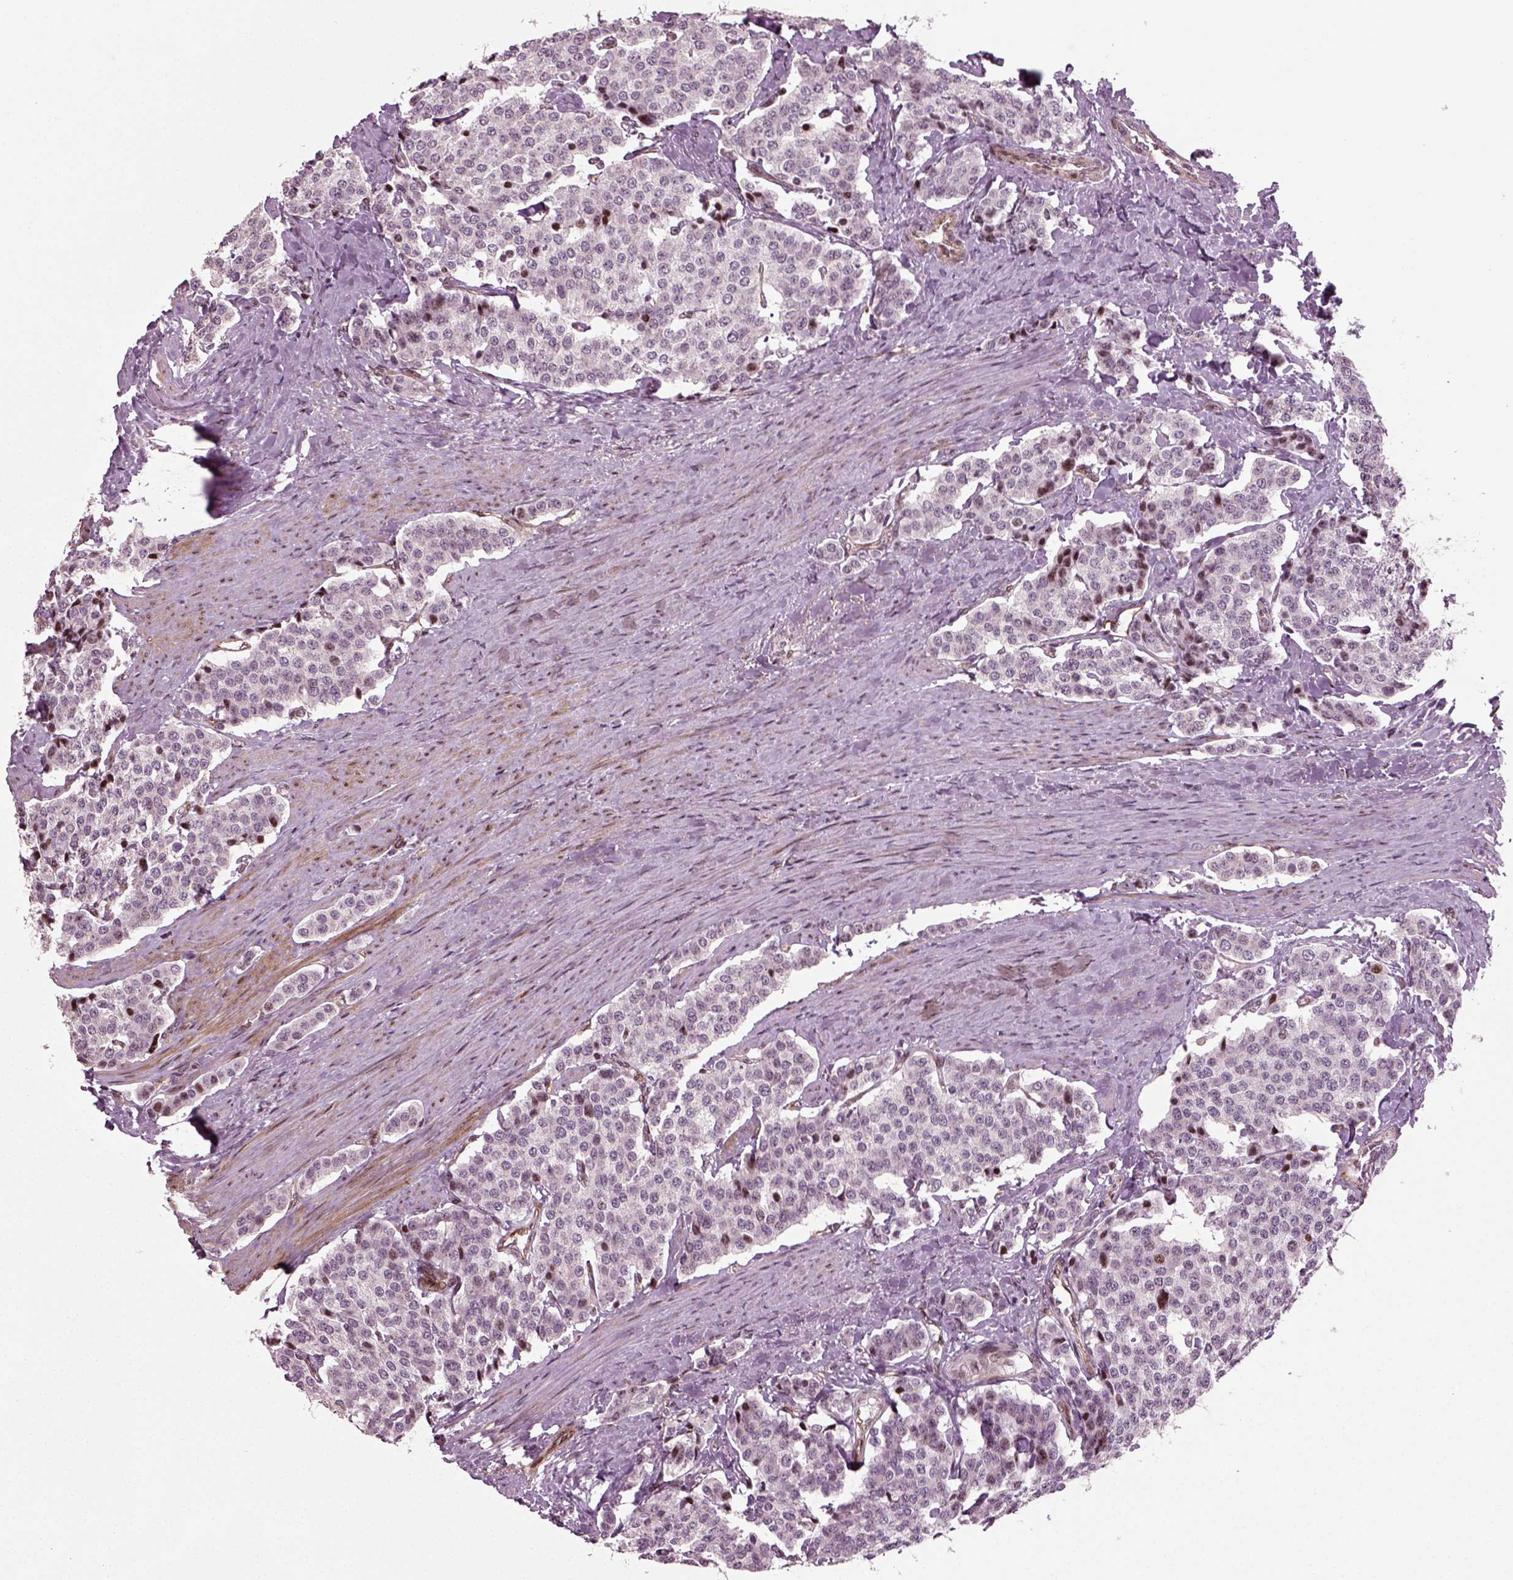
{"staining": {"intensity": "negative", "quantity": "none", "location": "none"}, "tissue": "carcinoid", "cell_type": "Tumor cells", "image_type": "cancer", "snomed": [{"axis": "morphology", "description": "Carcinoid, malignant, NOS"}, {"axis": "topography", "description": "Small intestine"}], "caption": "Carcinoid was stained to show a protein in brown. There is no significant staining in tumor cells.", "gene": "HEYL", "patient": {"sex": "female", "age": 58}}